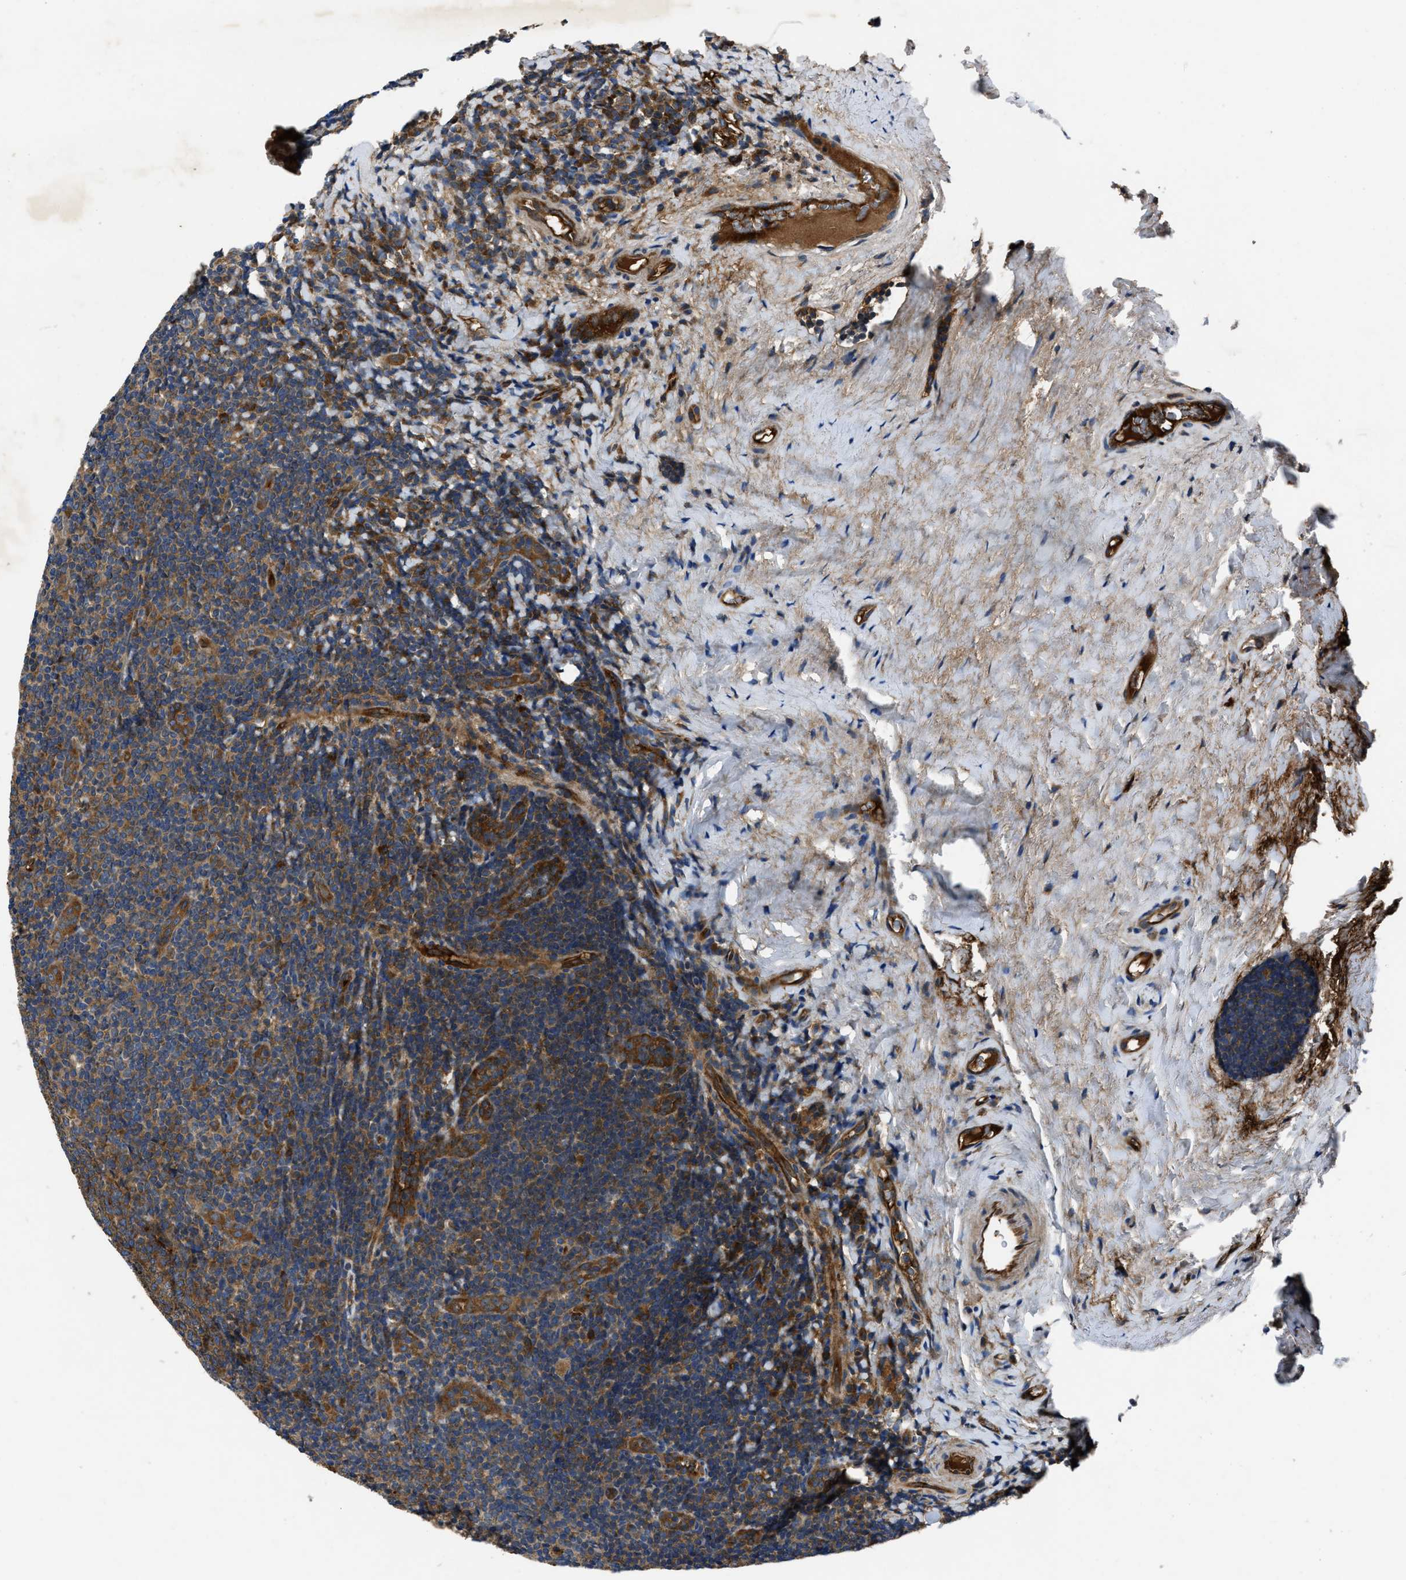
{"staining": {"intensity": "moderate", "quantity": "25%-75%", "location": "cytoplasmic/membranous"}, "tissue": "tonsil", "cell_type": "Germinal center cells", "image_type": "normal", "snomed": [{"axis": "morphology", "description": "Normal tissue, NOS"}, {"axis": "topography", "description": "Tonsil"}], "caption": "Human tonsil stained with a protein marker exhibits moderate staining in germinal center cells.", "gene": "ERC1", "patient": {"sex": "male", "age": 37}}